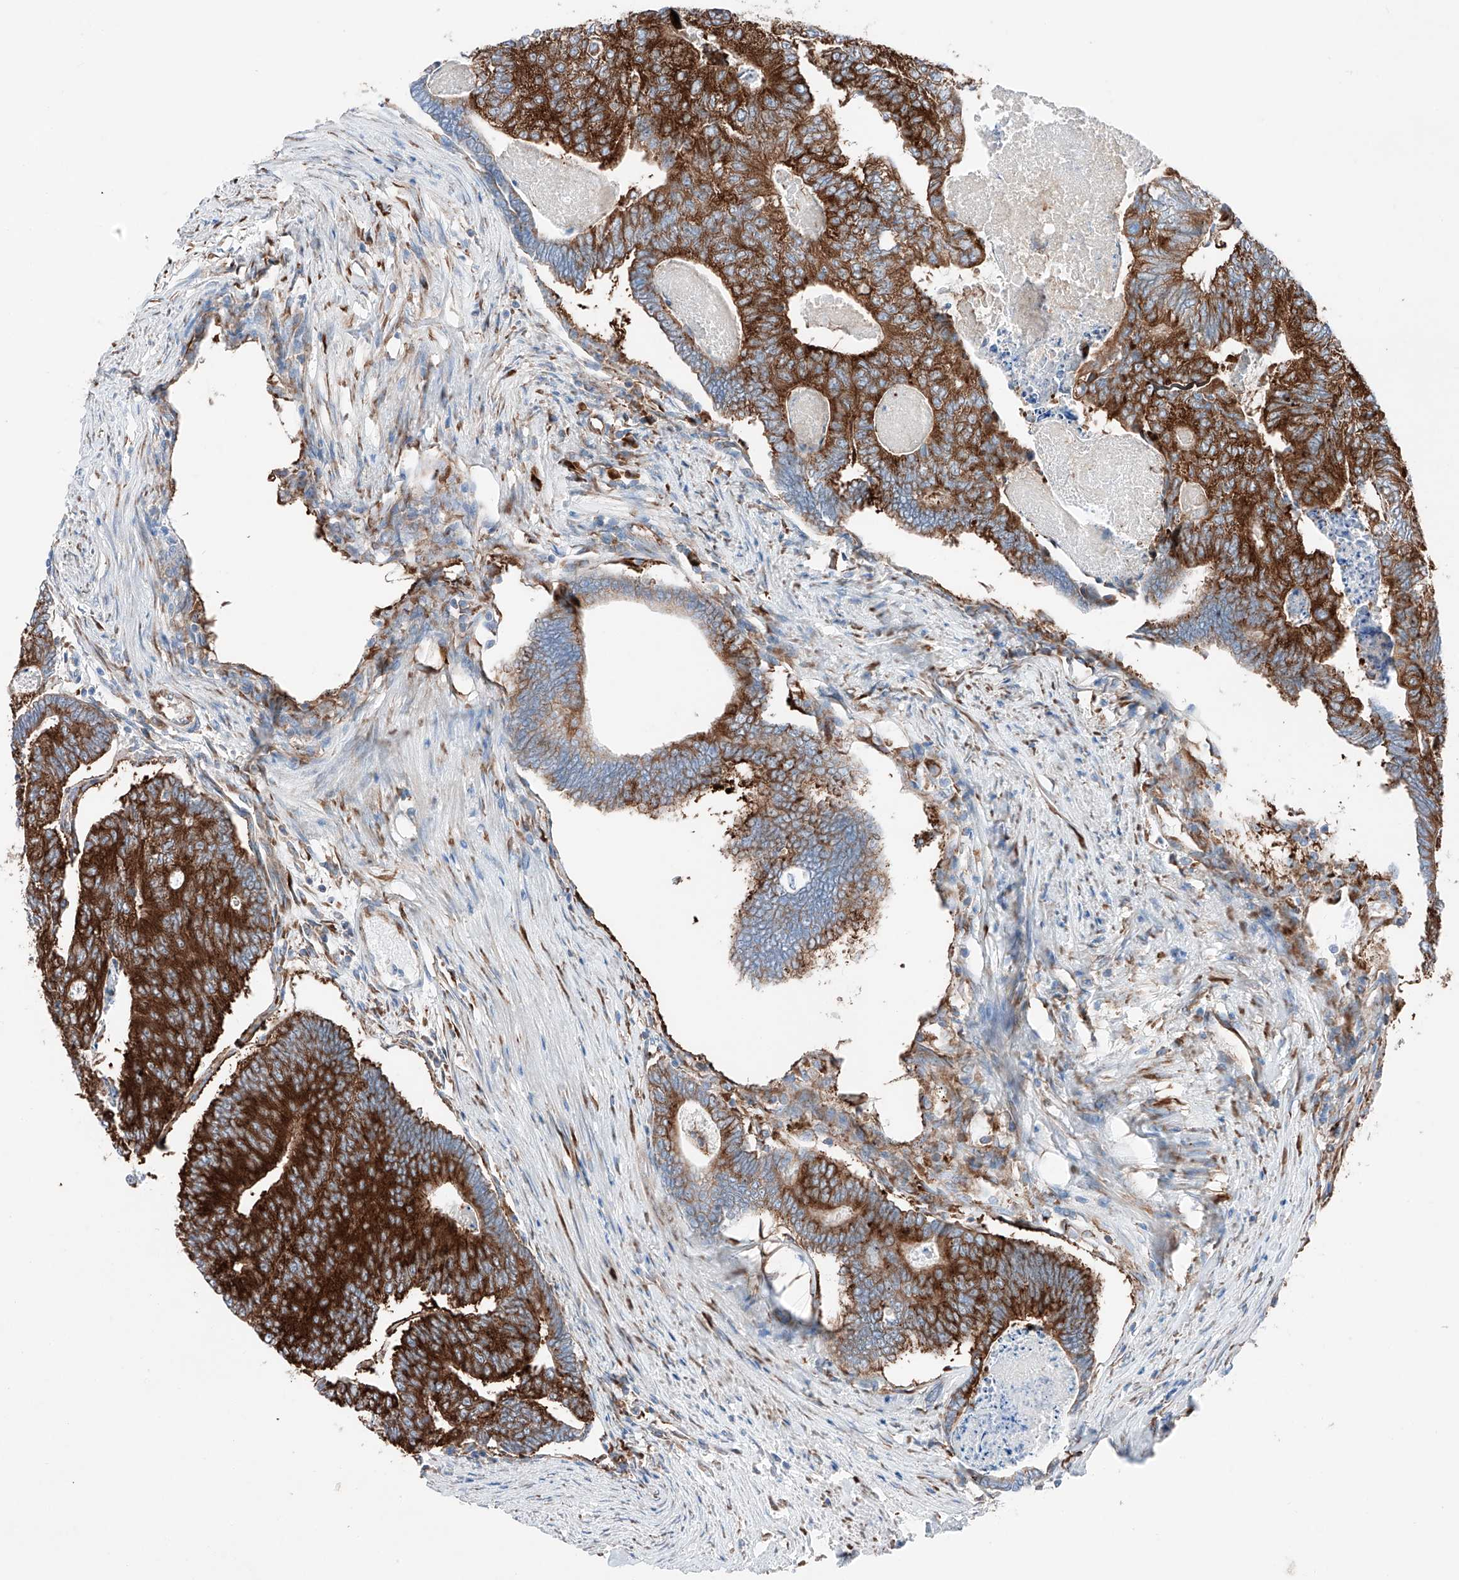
{"staining": {"intensity": "strong", "quantity": ">75%", "location": "cytoplasmic/membranous"}, "tissue": "colorectal cancer", "cell_type": "Tumor cells", "image_type": "cancer", "snomed": [{"axis": "morphology", "description": "Adenocarcinoma, NOS"}, {"axis": "topography", "description": "Colon"}], "caption": "Colorectal cancer (adenocarcinoma) was stained to show a protein in brown. There is high levels of strong cytoplasmic/membranous staining in about >75% of tumor cells. The staining is performed using DAB brown chromogen to label protein expression. The nuclei are counter-stained blue using hematoxylin.", "gene": "CRELD1", "patient": {"sex": "female", "age": 67}}